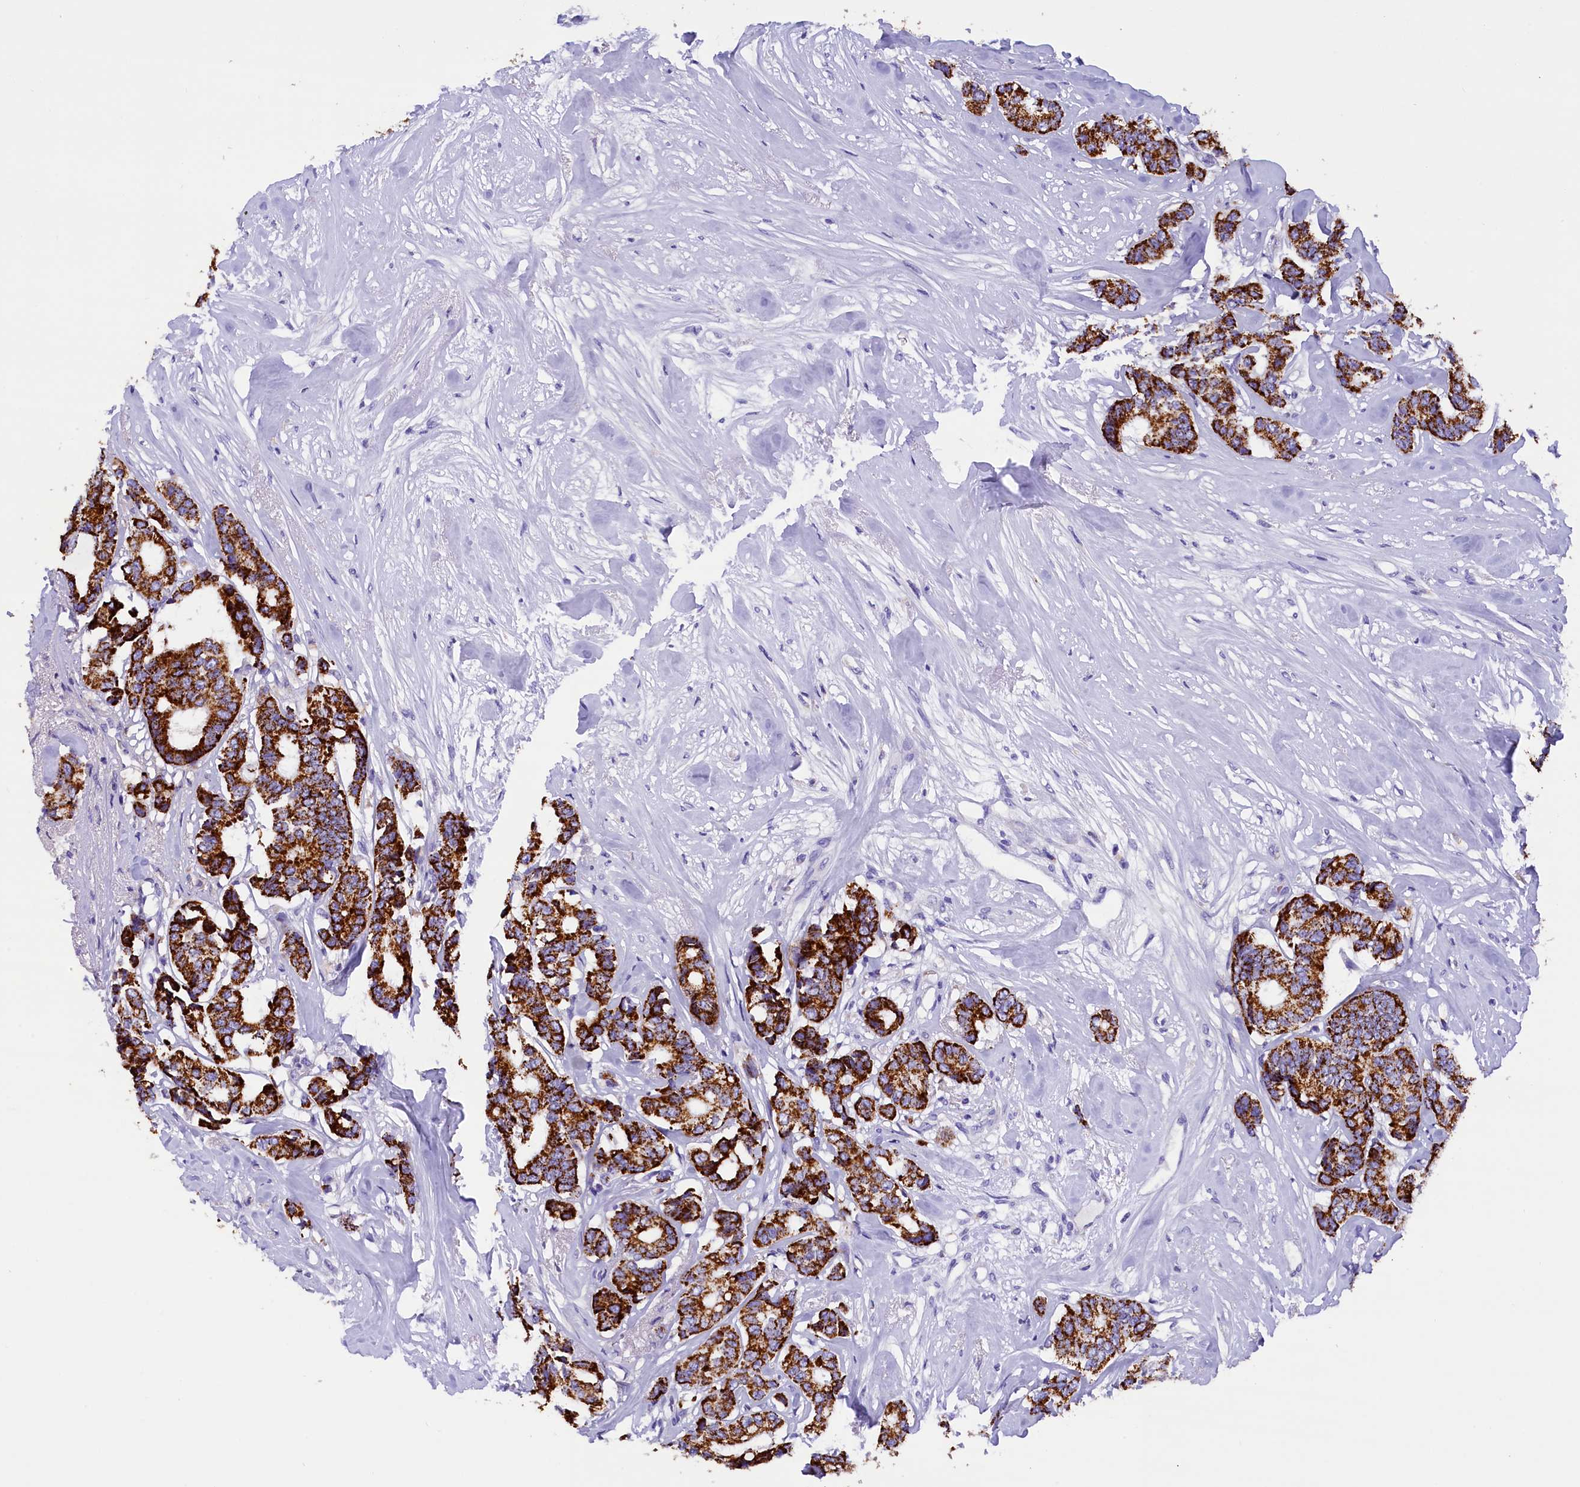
{"staining": {"intensity": "strong", "quantity": ">75%", "location": "cytoplasmic/membranous"}, "tissue": "breast cancer", "cell_type": "Tumor cells", "image_type": "cancer", "snomed": [{"axis": "morphology", "description": "Duct carcinoma"}, {"axis": "topography", "description": "Breast"}], "caption": "Breast invasive ductal carcinoma stained with immunohistochemistry (IHC) exhibits strong cytoplasmic/membranous expression in approximately >75% of tumor cells. Nuclei are stained in blue.", "gene": "ABAT", "patient": {"sex": "female", "age": 87}}